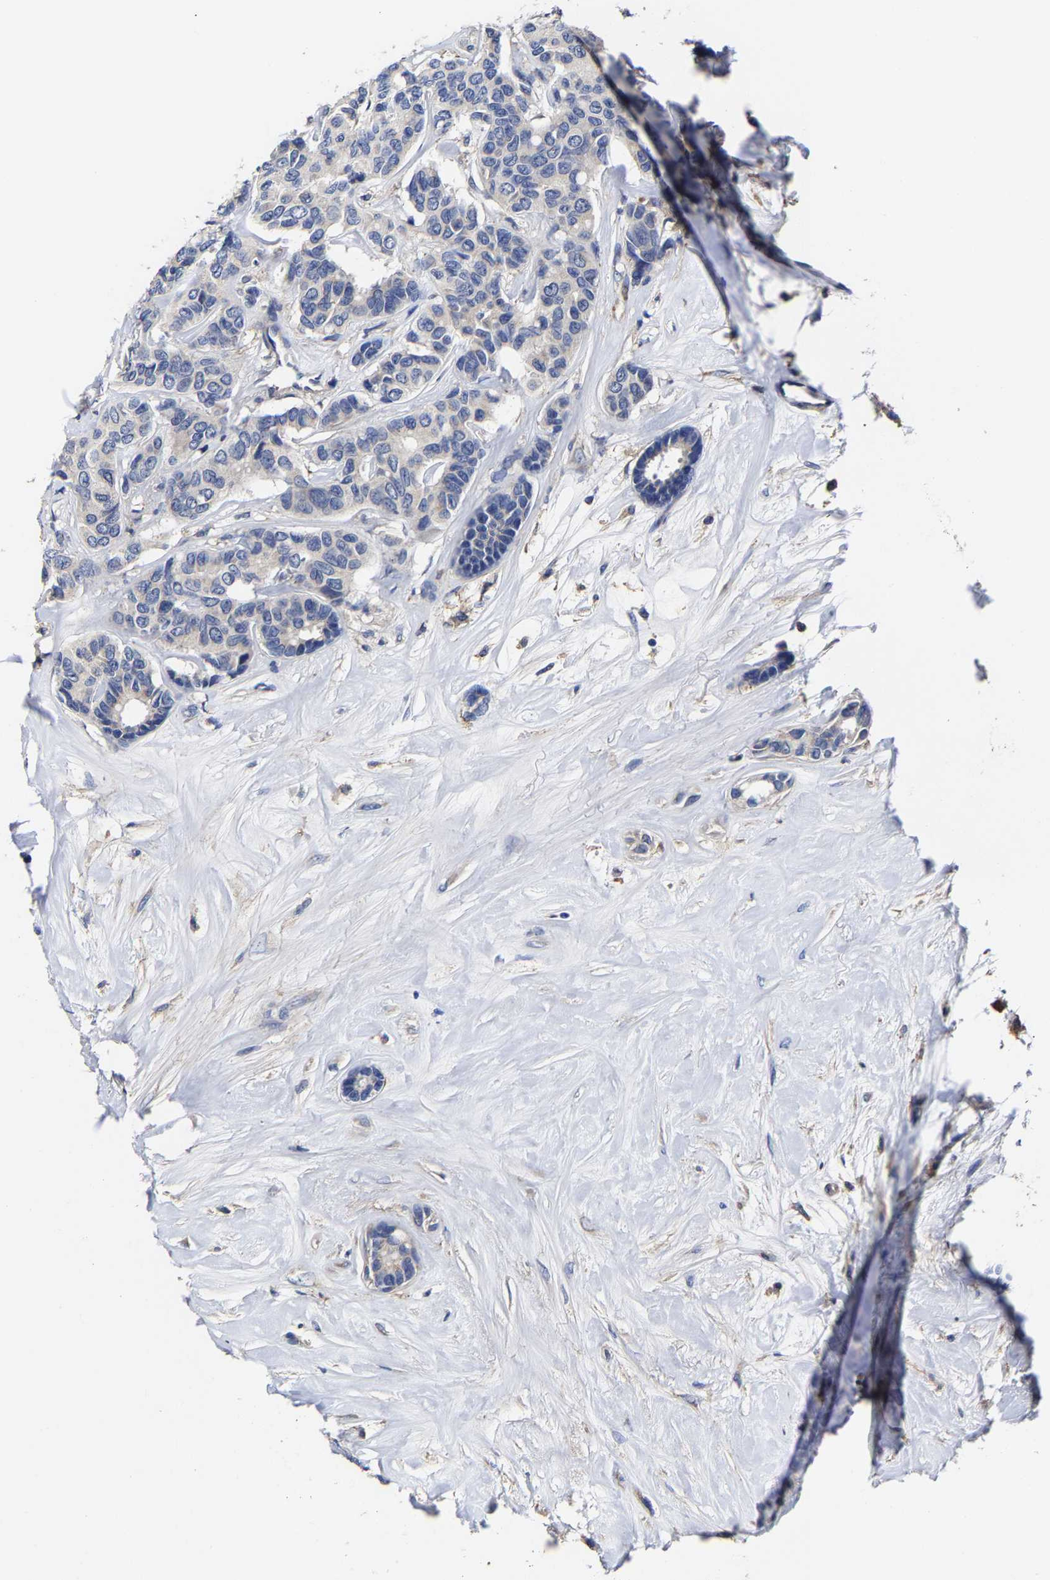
{"staining": {"intensity": "negative", "quantity": "none", "location": "none"}, "tissue": "breast cancer", "cell_type": "Tumor cells", "image_type": "cancer", "snomed": [{"axis": "morphology", "description": "Duct carcinoma"}, {"axis": "topography", "description": "Breast"}], "caption": "High magnification brightfield microscopy of breast intraductal carcinoma stained with DAB (brown) and counterstained with hematoxylin (blue): tumor cells show no significant positivity. Nuclei are stained in blue.", "gene": "AASS", "patient": {"sex": "female", "age": 87}}